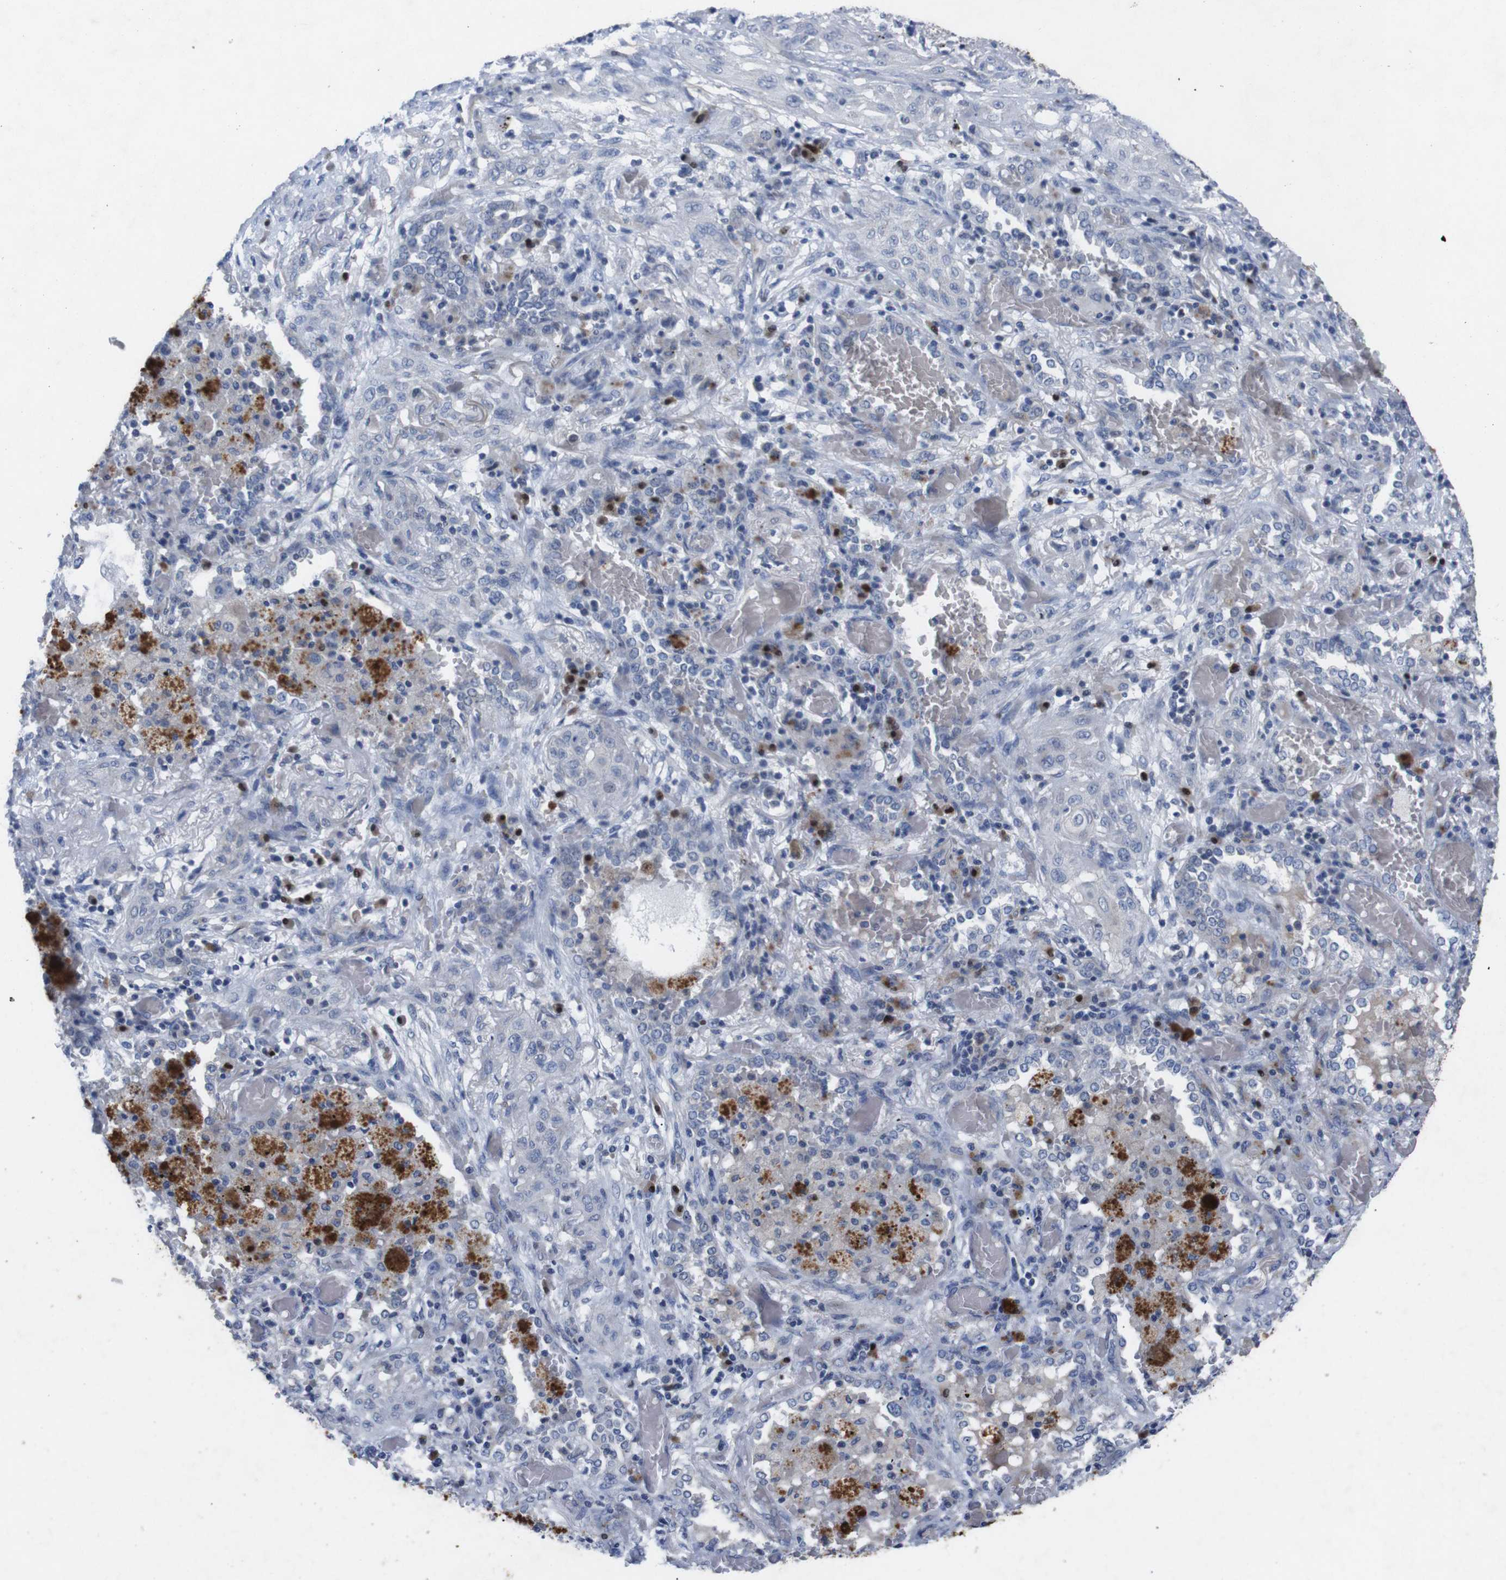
{"staining": {"intensity": "negative", "quantity": "none", "location": "none"}, "tissue": "lung cancer", "cell_type": "Tumor cells", "image_type": "cancer", "snomed": [{"axis": "morphology", "description": "Squamous cell carcinoma, NOS"}, {"axis": "topography", "description": "Lung"}], "caption": "Immunohistochemical staining of lung cancer demonstrates no significant positivity in tumor cells.", "gene": "IRF4", "patient": {"sex": "female", "age": 47}}